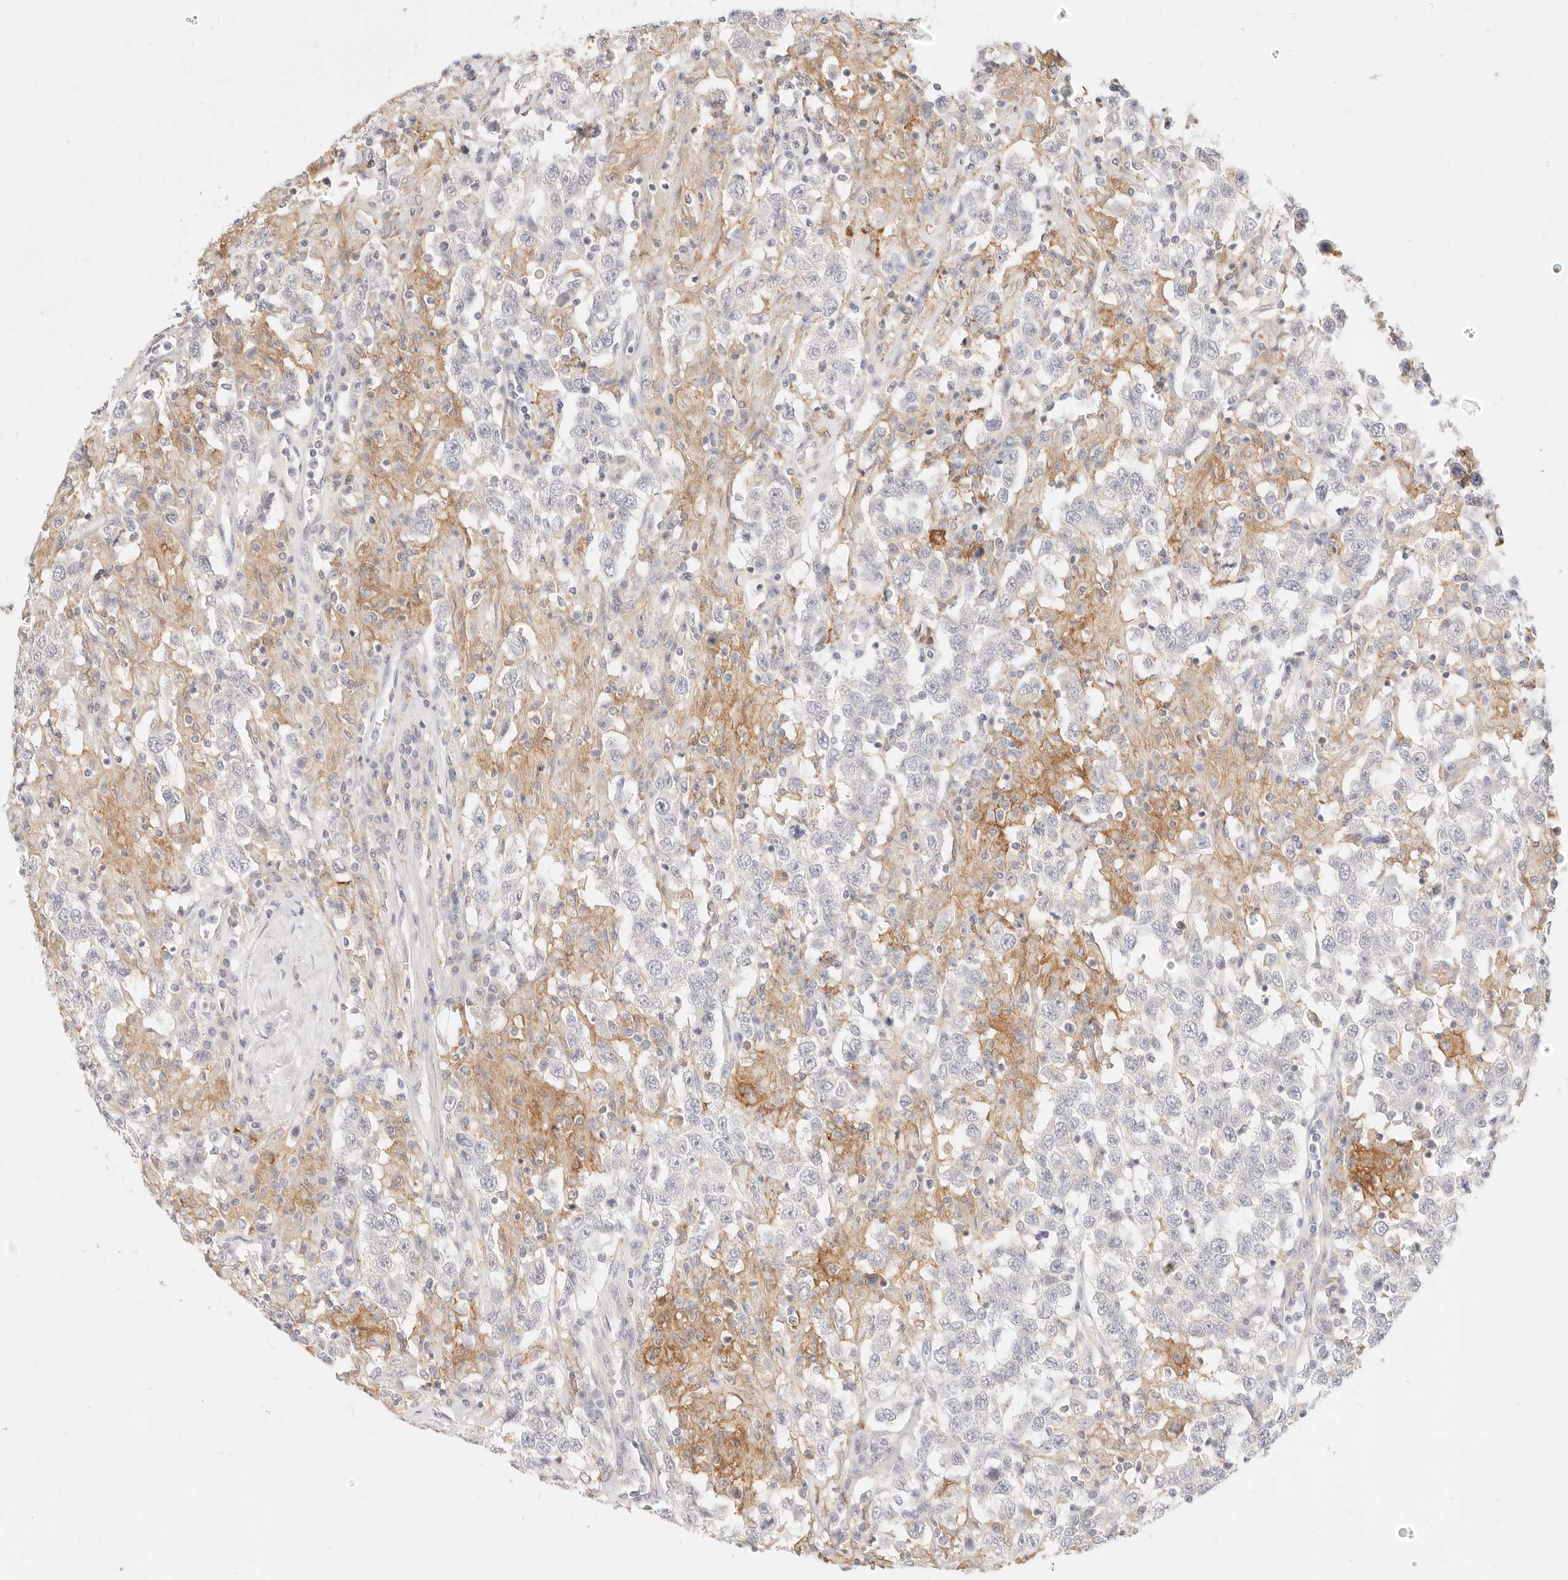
{"staining": {"intensity": "negative", "quantity": "none", "location": "none"}, "tissue": "testis cancer", "cell_type": "Tumor cells", "image_type": "cancer", "snomed": [{"axis": "morphology", "description": "Seminoma, NOS"}, {"axis": "topography", "description": "Testis"}], "caption": "DAB immunohistochemical staining of human testis cancer displays no significant positivity in tumor cells.", "gene": "GPR84", "patient": {"sex": "male", "age": 41}}